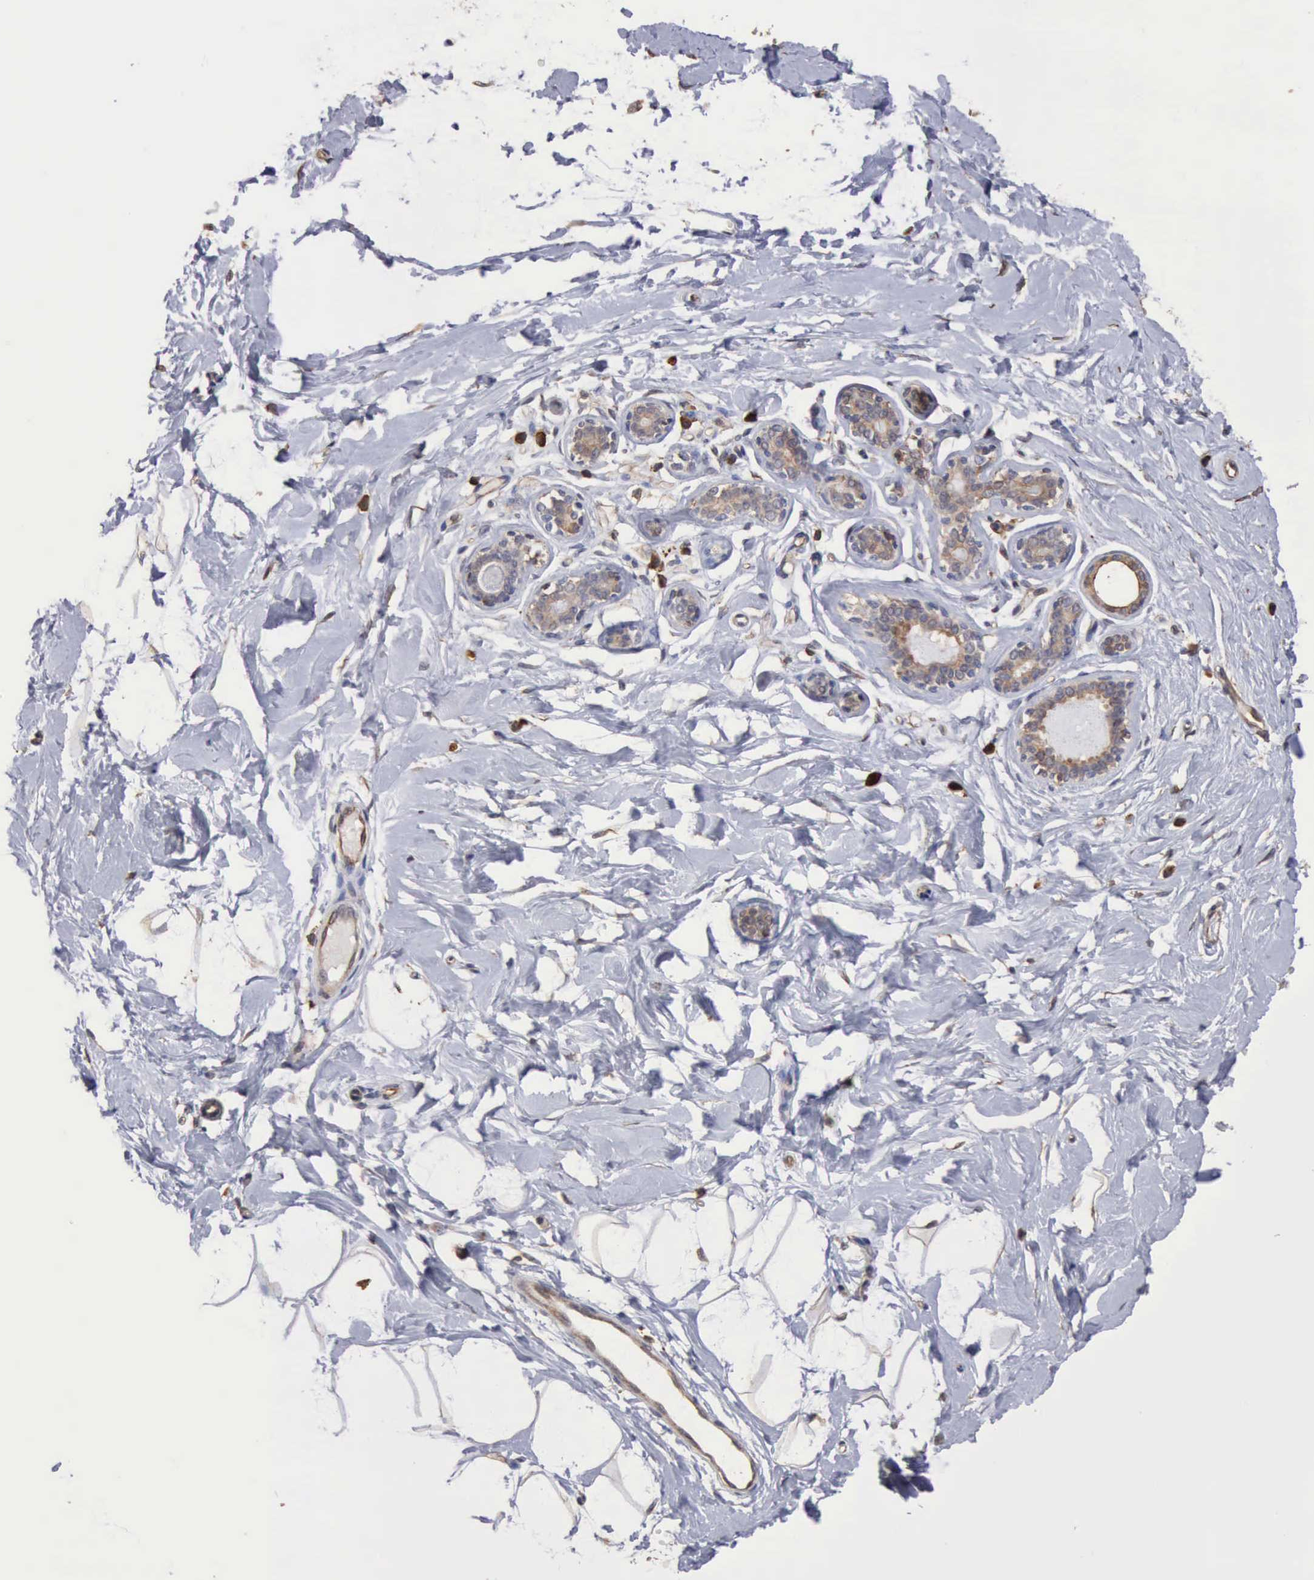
{"staining": {"intensity": "negative", "quantity": "none", "location": "none"}, "tissue": "breast", "cell_type": "Adipocytes", "image_type": "normal", "snomed": [{"axis": "morphology", "description": "Normal tissue, NOS"}, {"axis": "topography", "description": "Breast"}], "caption": "High power microscopy micrograph of an immunohistochemistry (IHC) histopathology image of normal breast, revealing no significant expression in adipocytes.", "gene": "GPR101", "patient": {"sex": "female", "age": 23}}